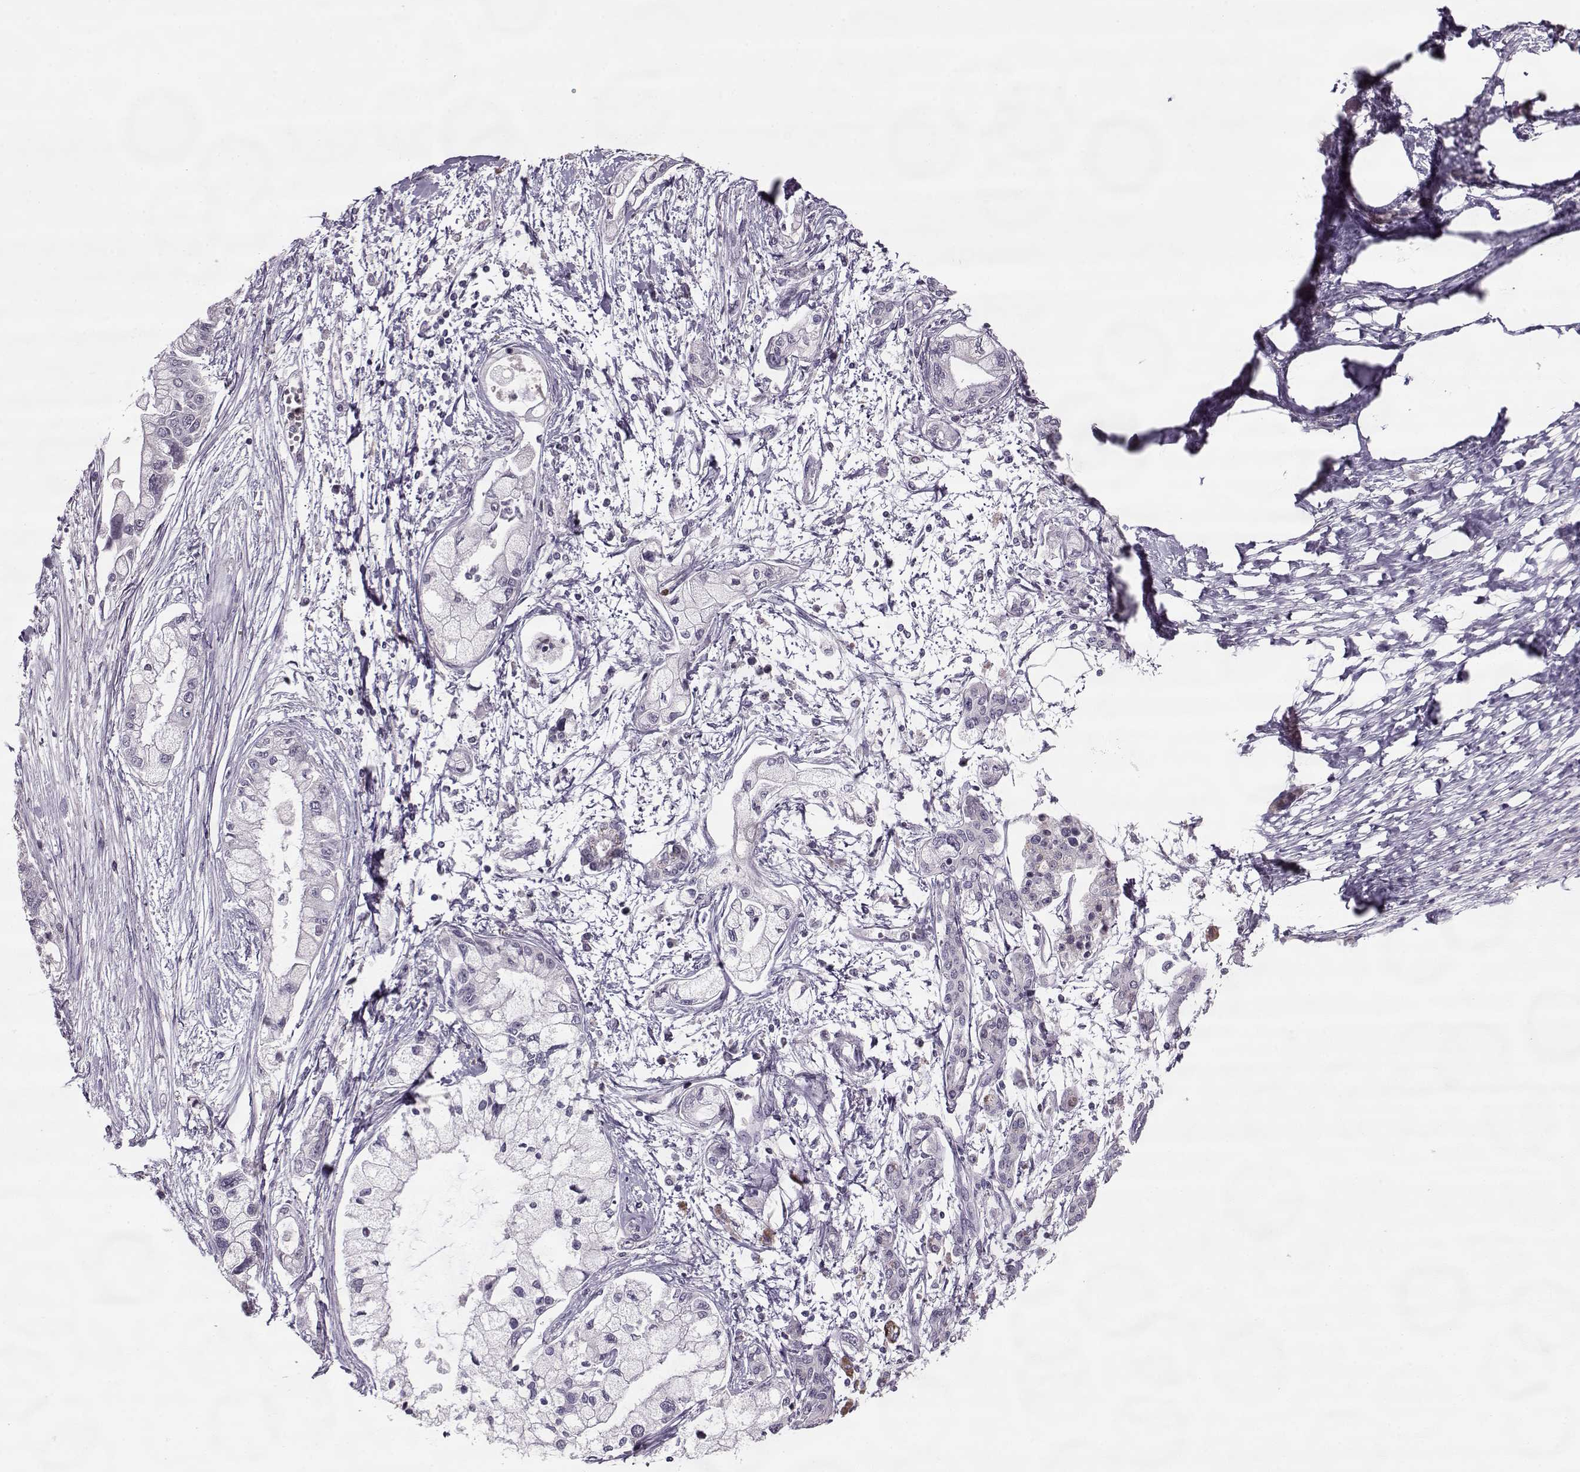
{"staining": {"intensity": "negative", "quantity": "none", "location": "none"}, "tissue": "pancreatic cancer", "cell_type": "Tumor cells", "image_type": "cancer", "snomed": [{"axis": "morphology", "description": "Adenocarcinoma, NOS"}, {"axis": "topography", "description": "Pancreas"}], "caption": "DAB (3,3'-diaminobenzidine) immunohistochemical staining of human pancreatic cancer (adenocarcinoma) displays no significant positivity in tumor cells.", "gene": "ACOT11", "patient": {"sex": "male", "age": 54}}